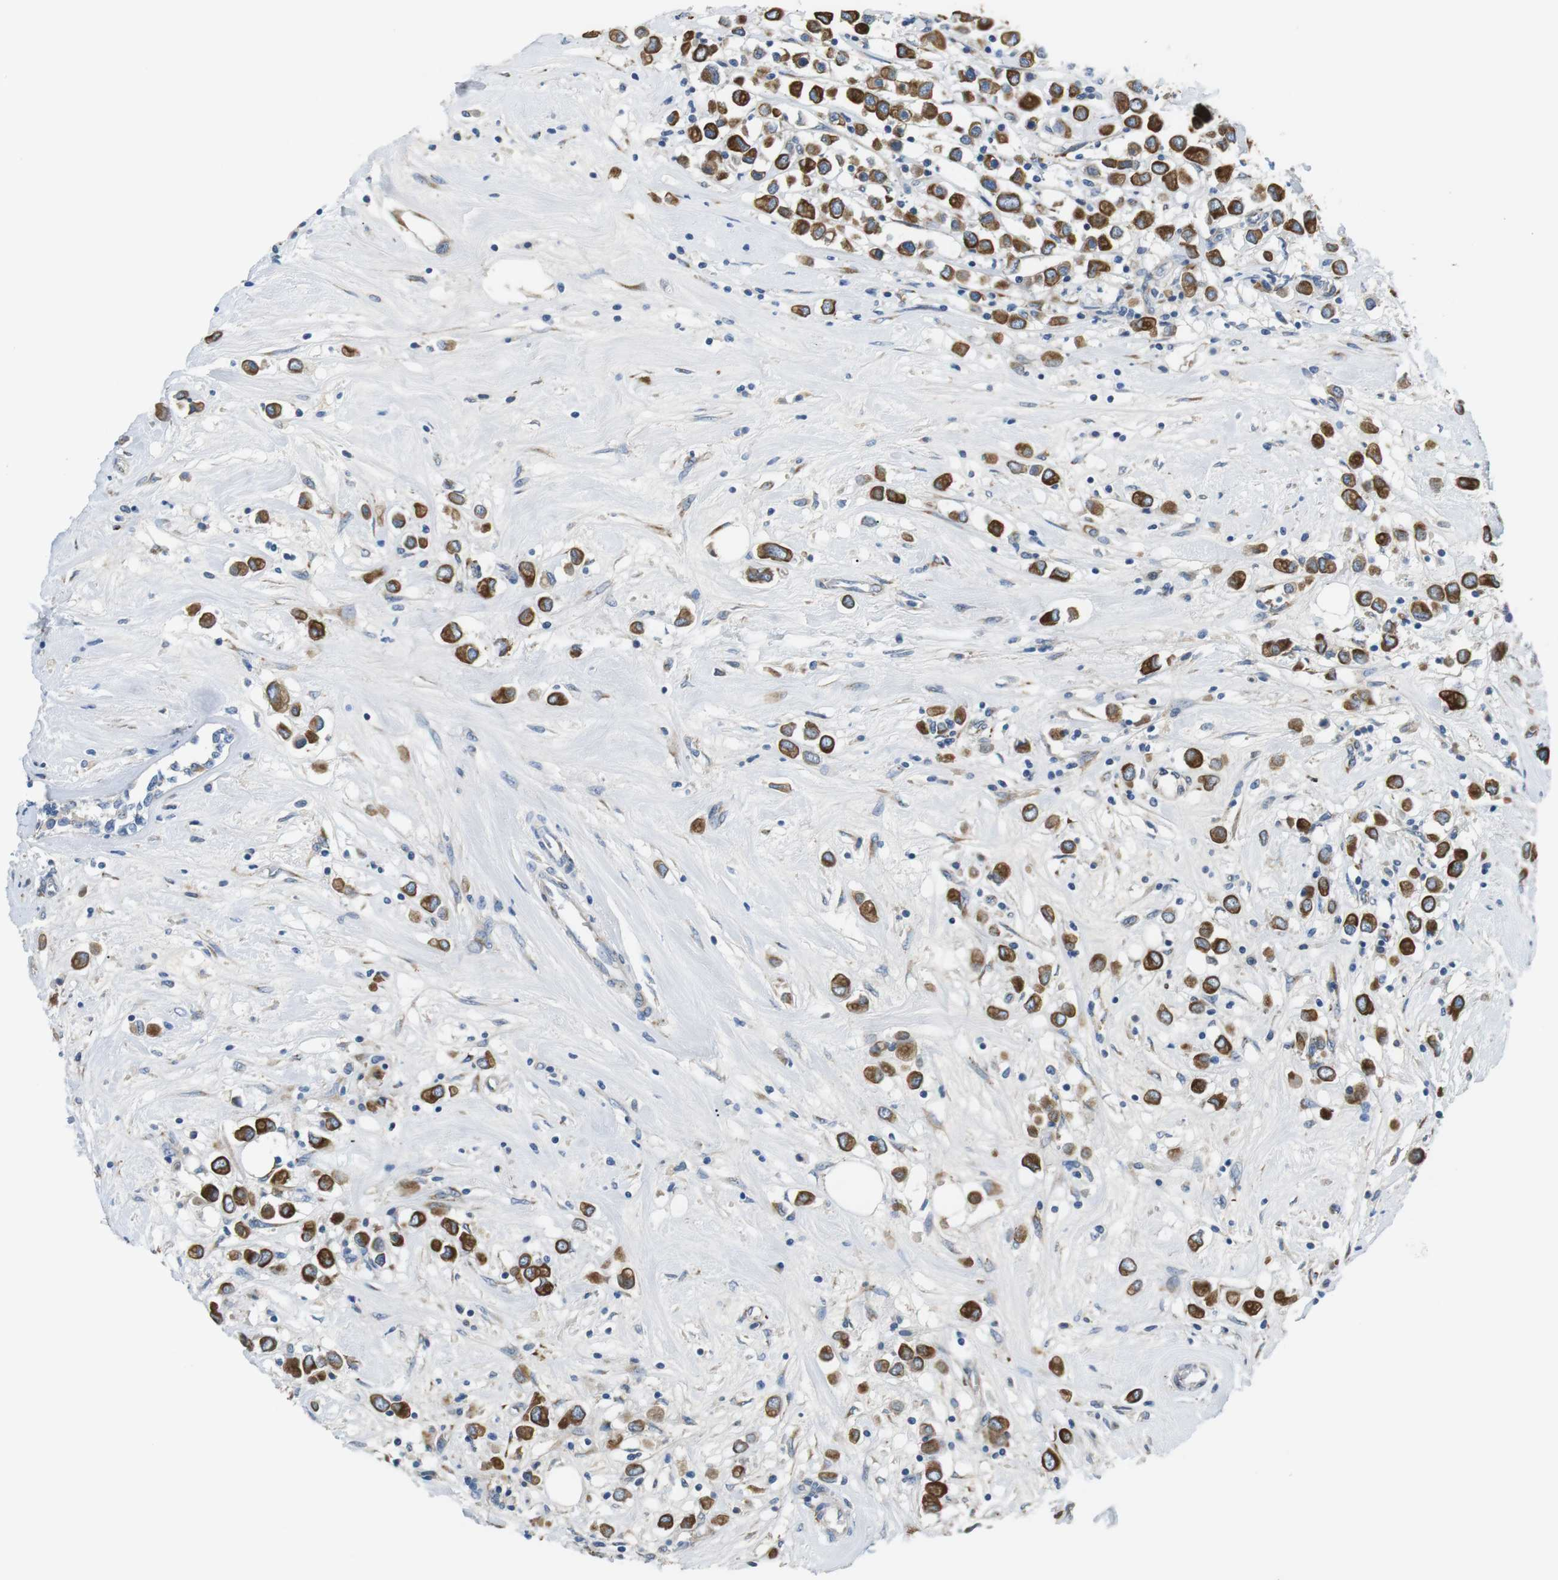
{"staining": {"intensity": "strong", "quantity": ">75%", "location": "cytoplasmic/membranous"}, "tissue": "breast cancer", "cell_type": "Tumor cells", "image_type": "cancer", "snomed": [{"axis": "morphology", "description": "Duct carcinoma"}, {"axis": "topography", "description": "Breast"}], "caption": "A histopathology image showing strong cytoplasmic/membranous expression in about >75% of tumor cells in breast invasive ductal carcinoma, as visualized by brown immunohistochemical staining.", "gene": "UNC5CL", "patient": {"sex": "female", "age": 61}}